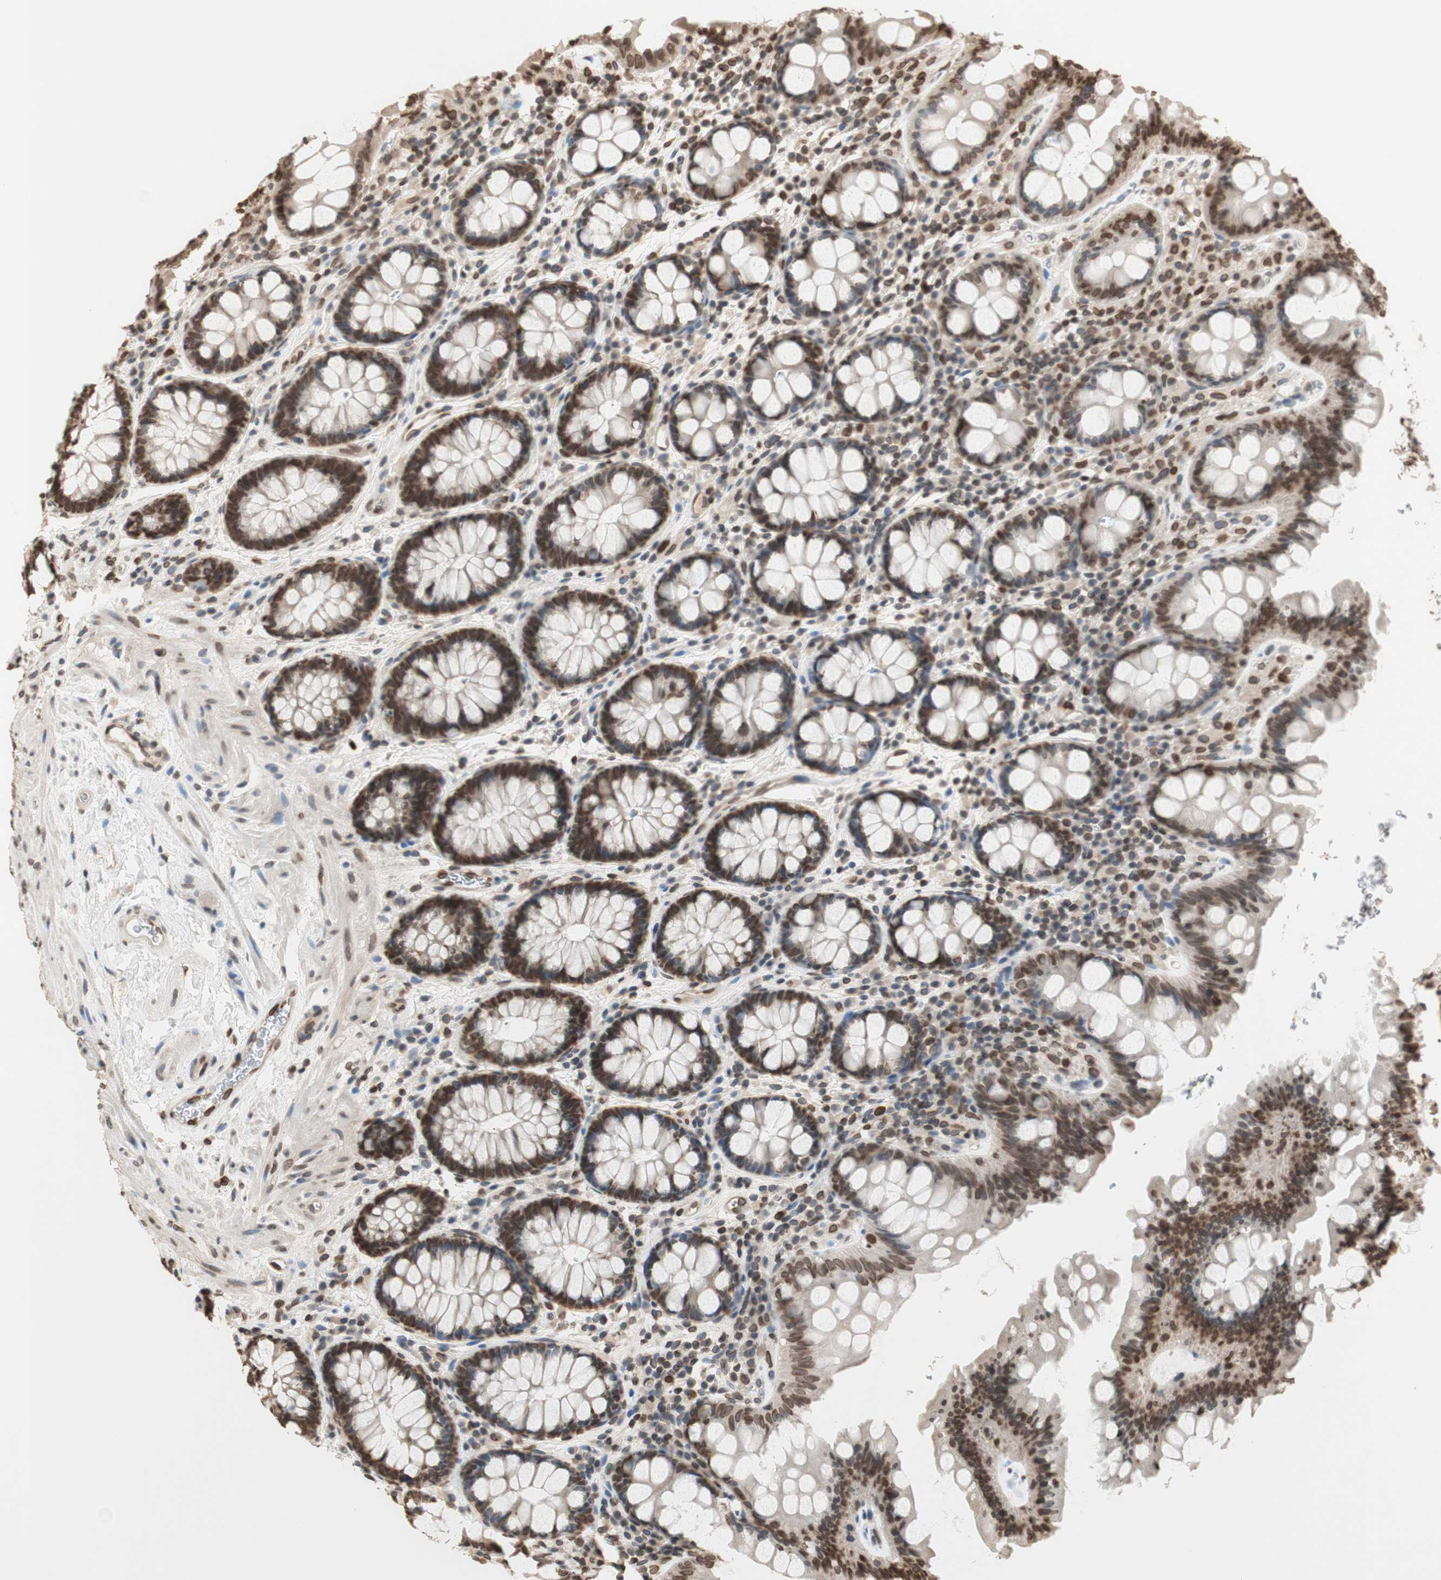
{"staining": {"intensity": "moderate", "quantity": ">75%", "location": "nuclear"}, "tissue": "colon", "cell_type": "Endothelial cells", "image_type": "normal", "snomed": [{"axis": "morphology", "description": "Normal tissue, NOS"}, {"axis": "topography", "description": "Colon"}], "caption": "The histopathology image reveals immunohistochemical staining of benign colon. There is moderate nuclear staining is seen in about >75% of endothelial cells. Using DAB (brown) and hematoxylin (blue) stains, captured at high magnification using brightfield microscopy.", "gene": "TMPO", "patient": {"sex": "female", "age": 80}}